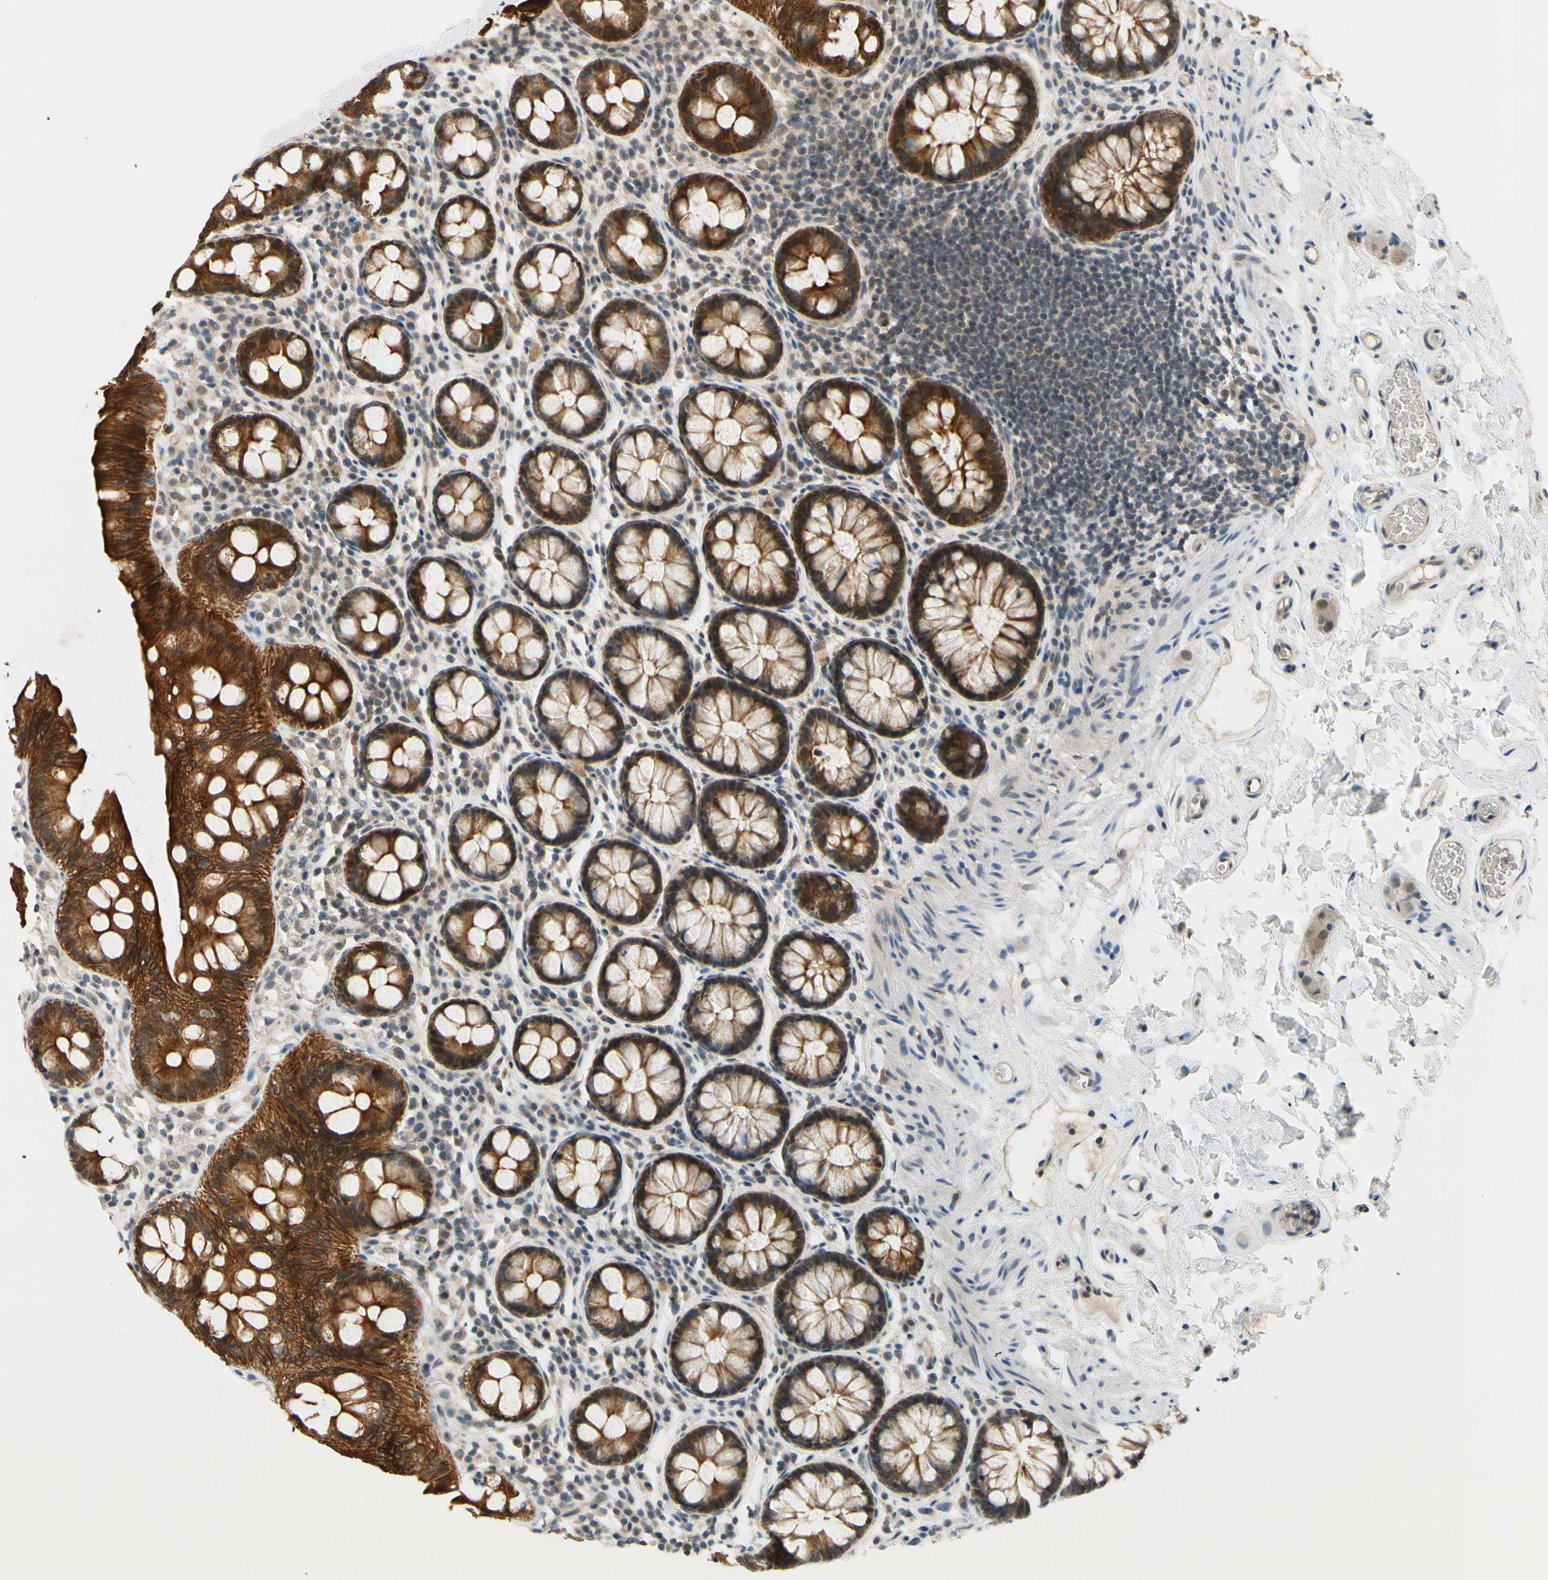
{"staining": {"intensity": "moderate", "quantity": ">75%", "location": "cytoplasmic/membranous,nuclear"}, "tissue": "colon", "cell_type": "Endothelial cells", "image_type": "normal", "snomed": [{"axis": "morphology", "description": "Normal tissue, NOS"}, {"axis": "topography", "description": "Colon"}], "caption": "Protein staining of benign colon displays moderate cytoplasmic/membranous,nuclear expression in approximately >75% of endothelial cells.", "gene": "TAF12", "patient": {"sex": "female", "age": 80}}